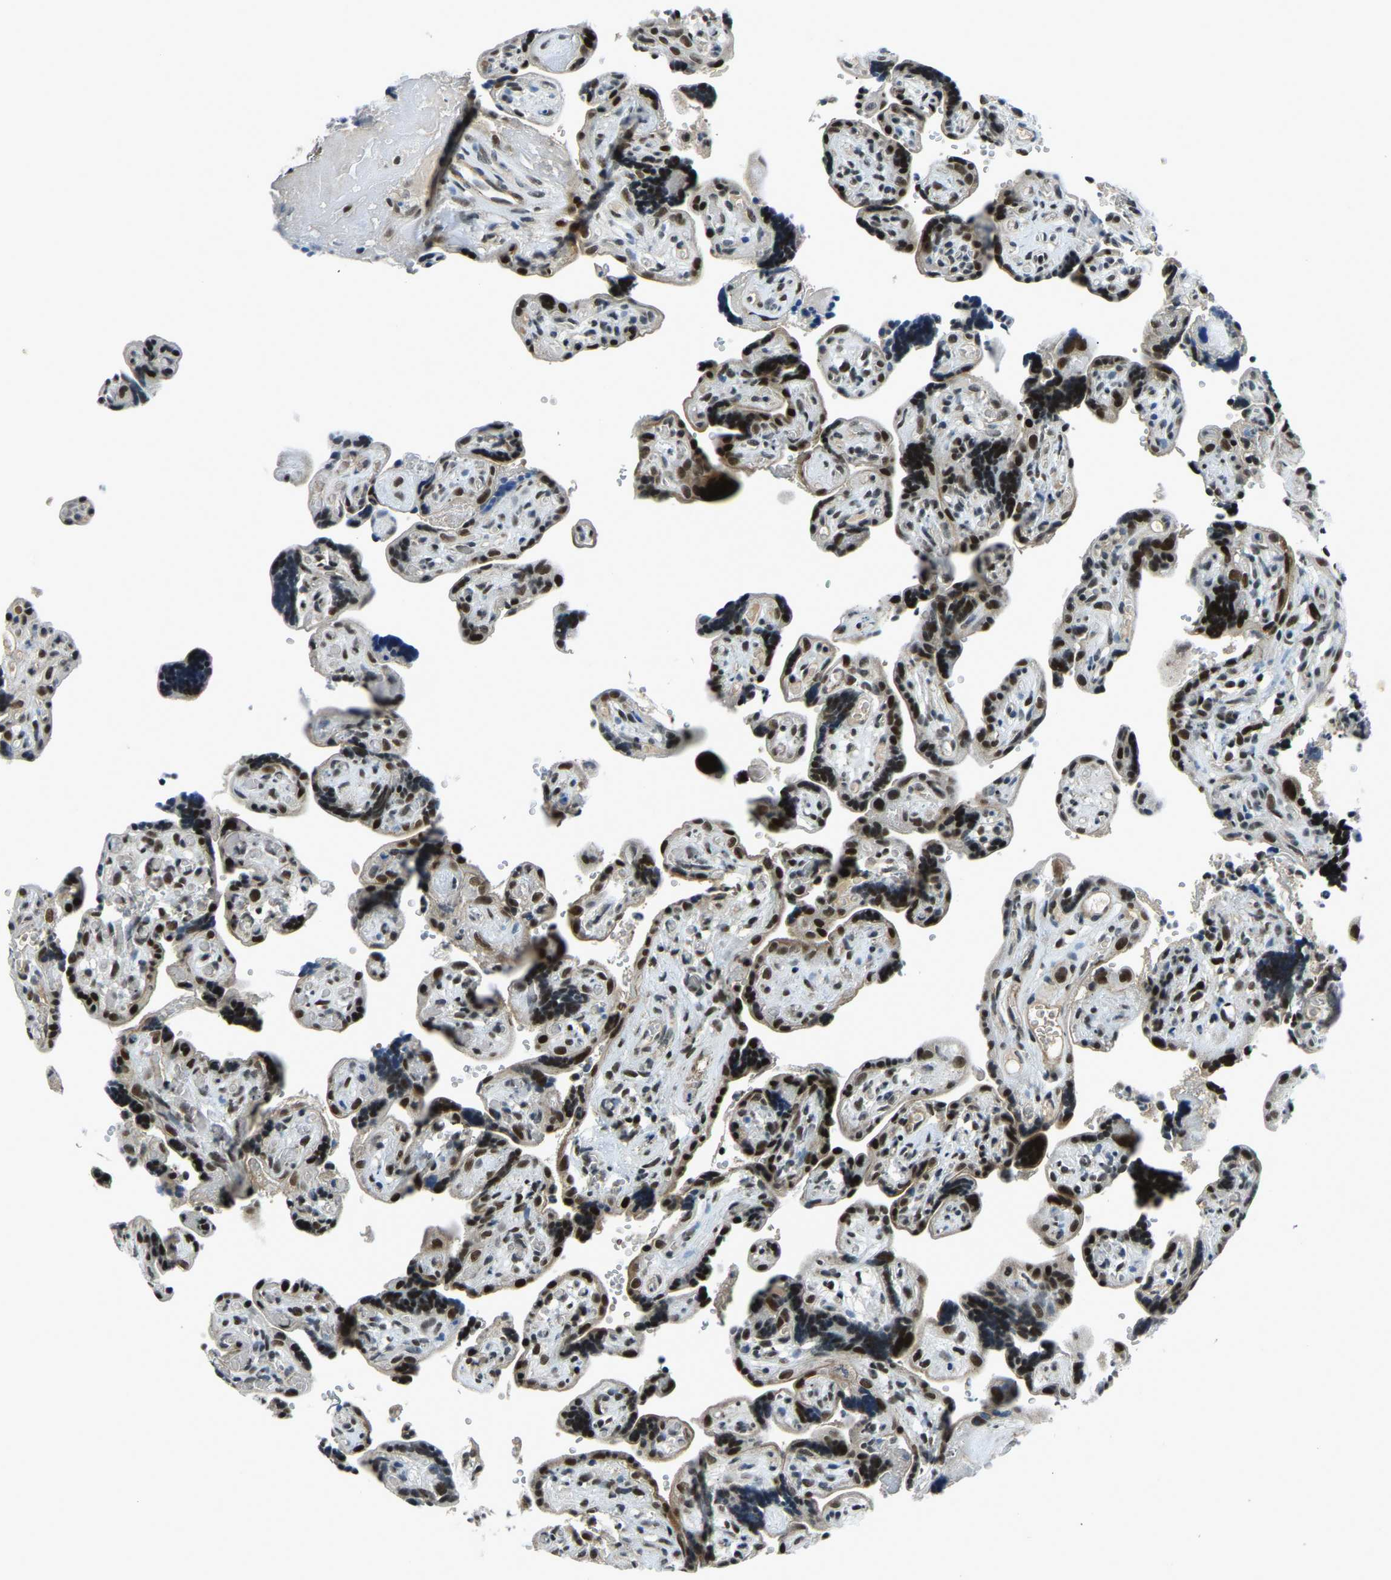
{"staining": {"intensity": "strong", "quantity": ">75%", "location": "nuclear"}, "tissue": "placenta", "cell_type": "Decidual cells", "image_type": "normal", "snomed": [{"axis": "morphology", "description": "Normal tissue, NOS"}, {"axis": "topography", "description": "Placenta"}], "caption": "Protein analysis of normal placenta shows strong nuclear positivity in about >75% of decidual cells. (brown staining indicates protein expression, while blue staining denotes nuclei).", "gene": "PRCC", "patient": {"sex": "female", "age": 30}}